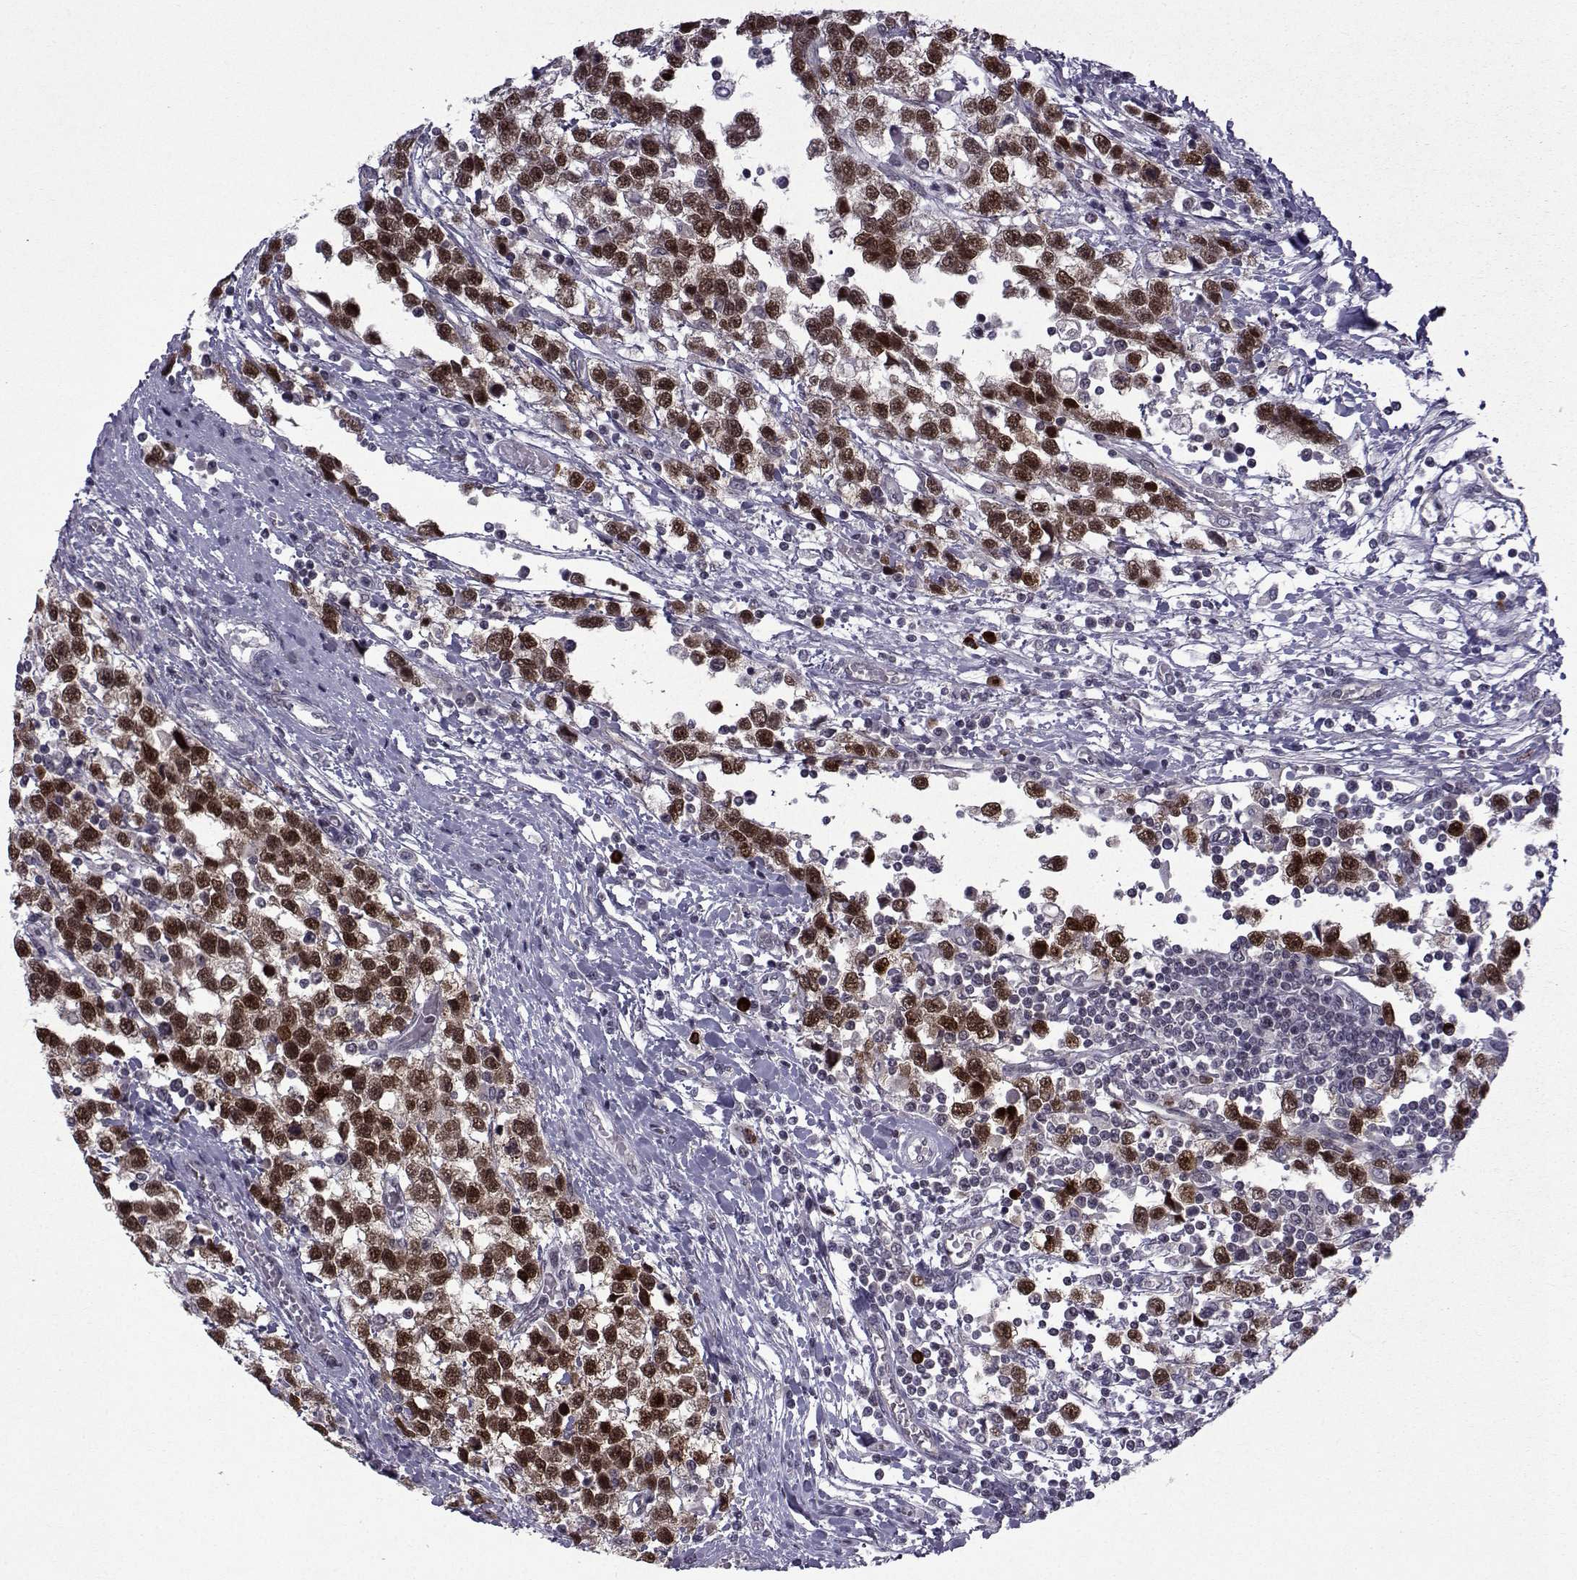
{"staining": {"intensity": "strong", "quantity": ">75%", "location": "nuclear"}, "tissue": "testis cancer", "cell_type": "Tumor cells", "image_type": "cancer", "snomed": [{"axis": "morphology", "description": "Seminoma, NOS"}, {"axis": "topography", "description": "Testis"}], "caption": "Strong nuclear protein expression is present in about >75% of tumor cells in testis cancer.", "gene": "RBM24", "patient": {"sex": "male", "age": 34}}